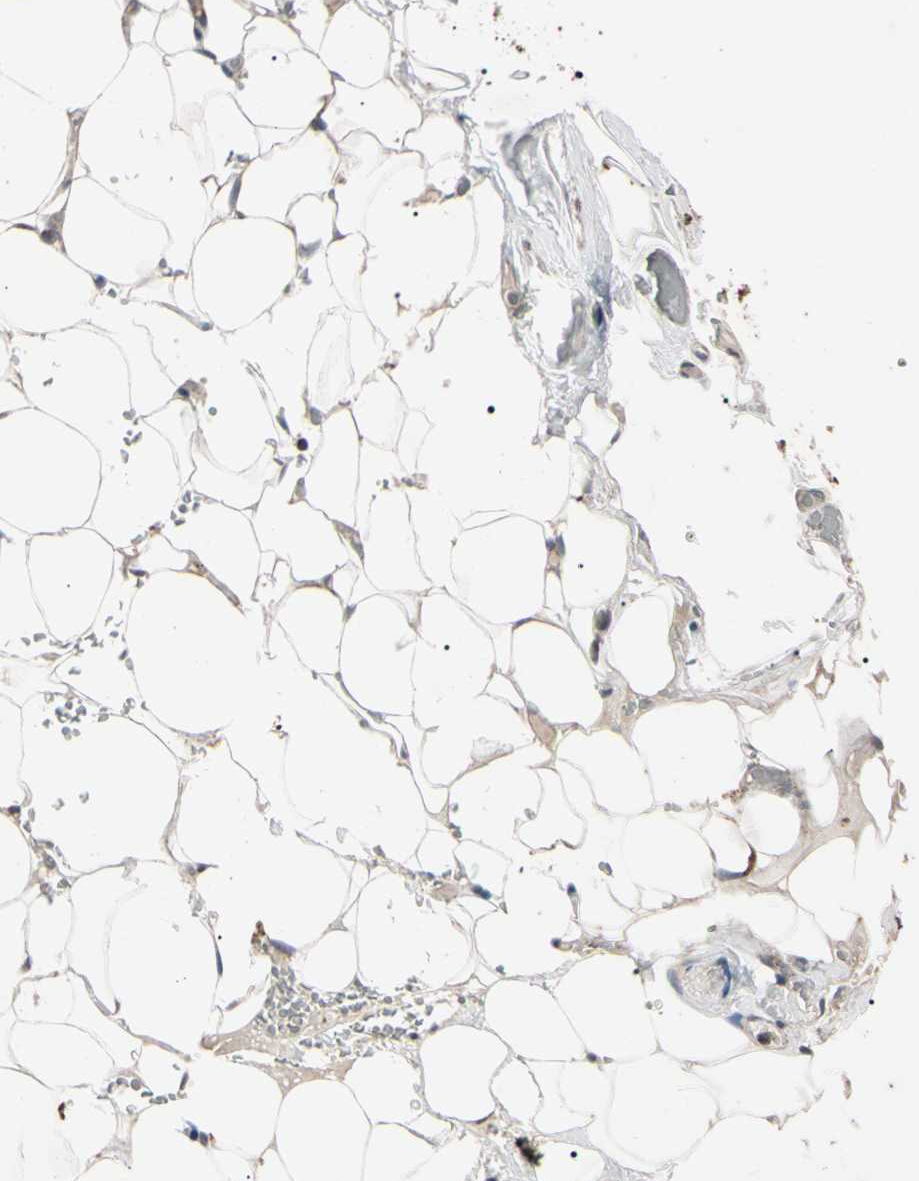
{"staining": {"intensity": "moderate", "quantity": "<25%", "location": "cytoplasmic/membranous"}, "tissue": "adipose tissue", "cell_type": "Adipocytes", "image_type": "normal", "snomed": [{"axis": "morphology", "description": "Normal tissue, NOS"}, {"axis": "topography", "description": "Peripheral nerve tissue"}], "caption": "Protein analysis of normal adipose tissue reveals moderate cytoplasmic/membranous positivity in approximately <25% of adipocytes. (brown staining indicates protein expression, while blue staining denotes nuclei).", "gene": "TNFRSF1A", "patient": {"sex": "male", "age": 70}}